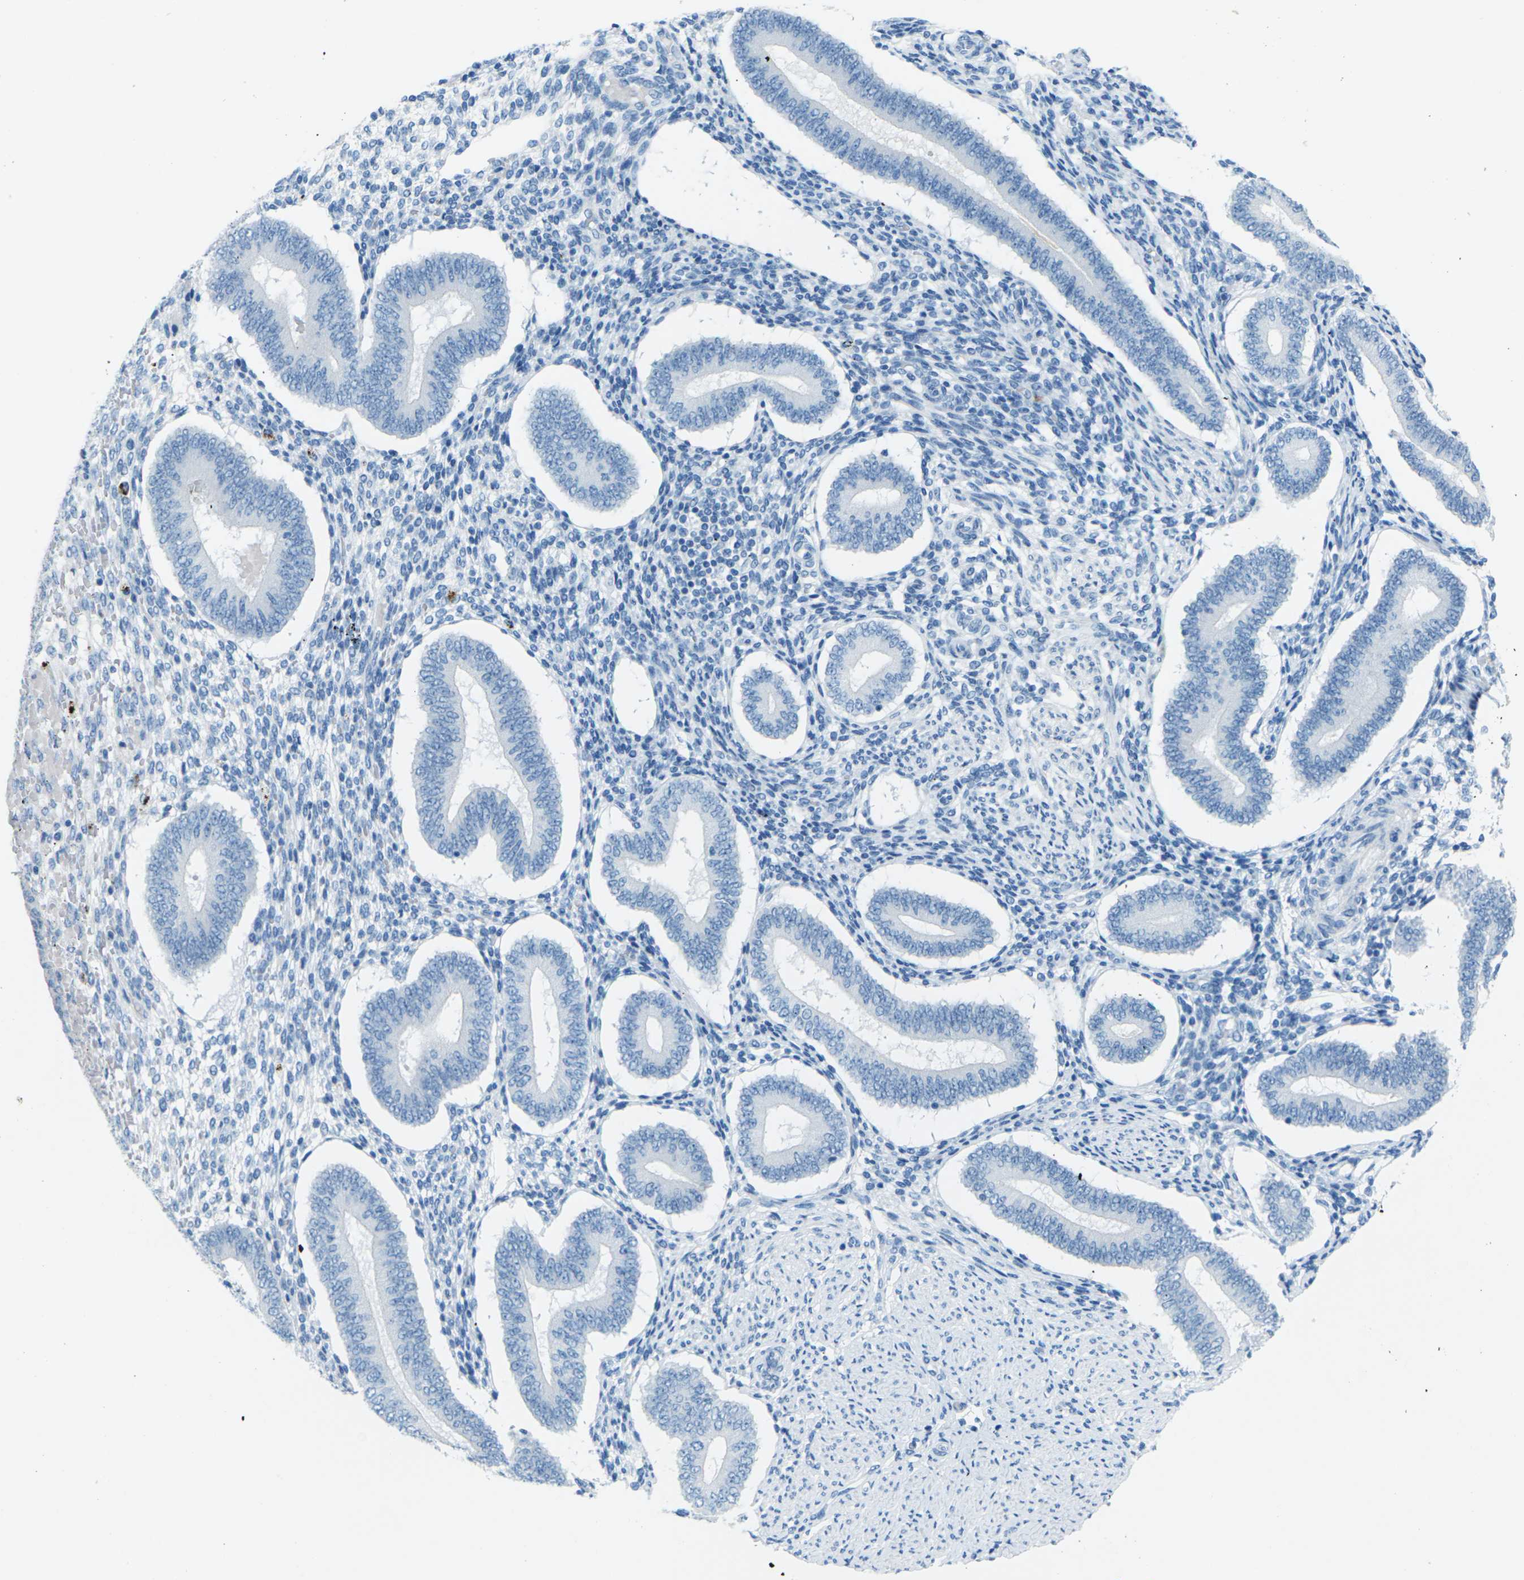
{"staining": {"intensity": "negative", "quantity": "none", "location": "none"}, "tissue": "endometrium", "cell_type": "Cells in endometrial stroma", "image_type": "normal", "snomed": [{"axis": "morphology", "description": "Normal tissue, NOS"}, {"axis": "topography", "description": "Endometrium"}], "caption": "The histopathology image demonstrates no significant positivity in cells in endometrial stroma of endometrium.", "gene": "CDH16", "patient": {"sex": "female", "age": 42}}